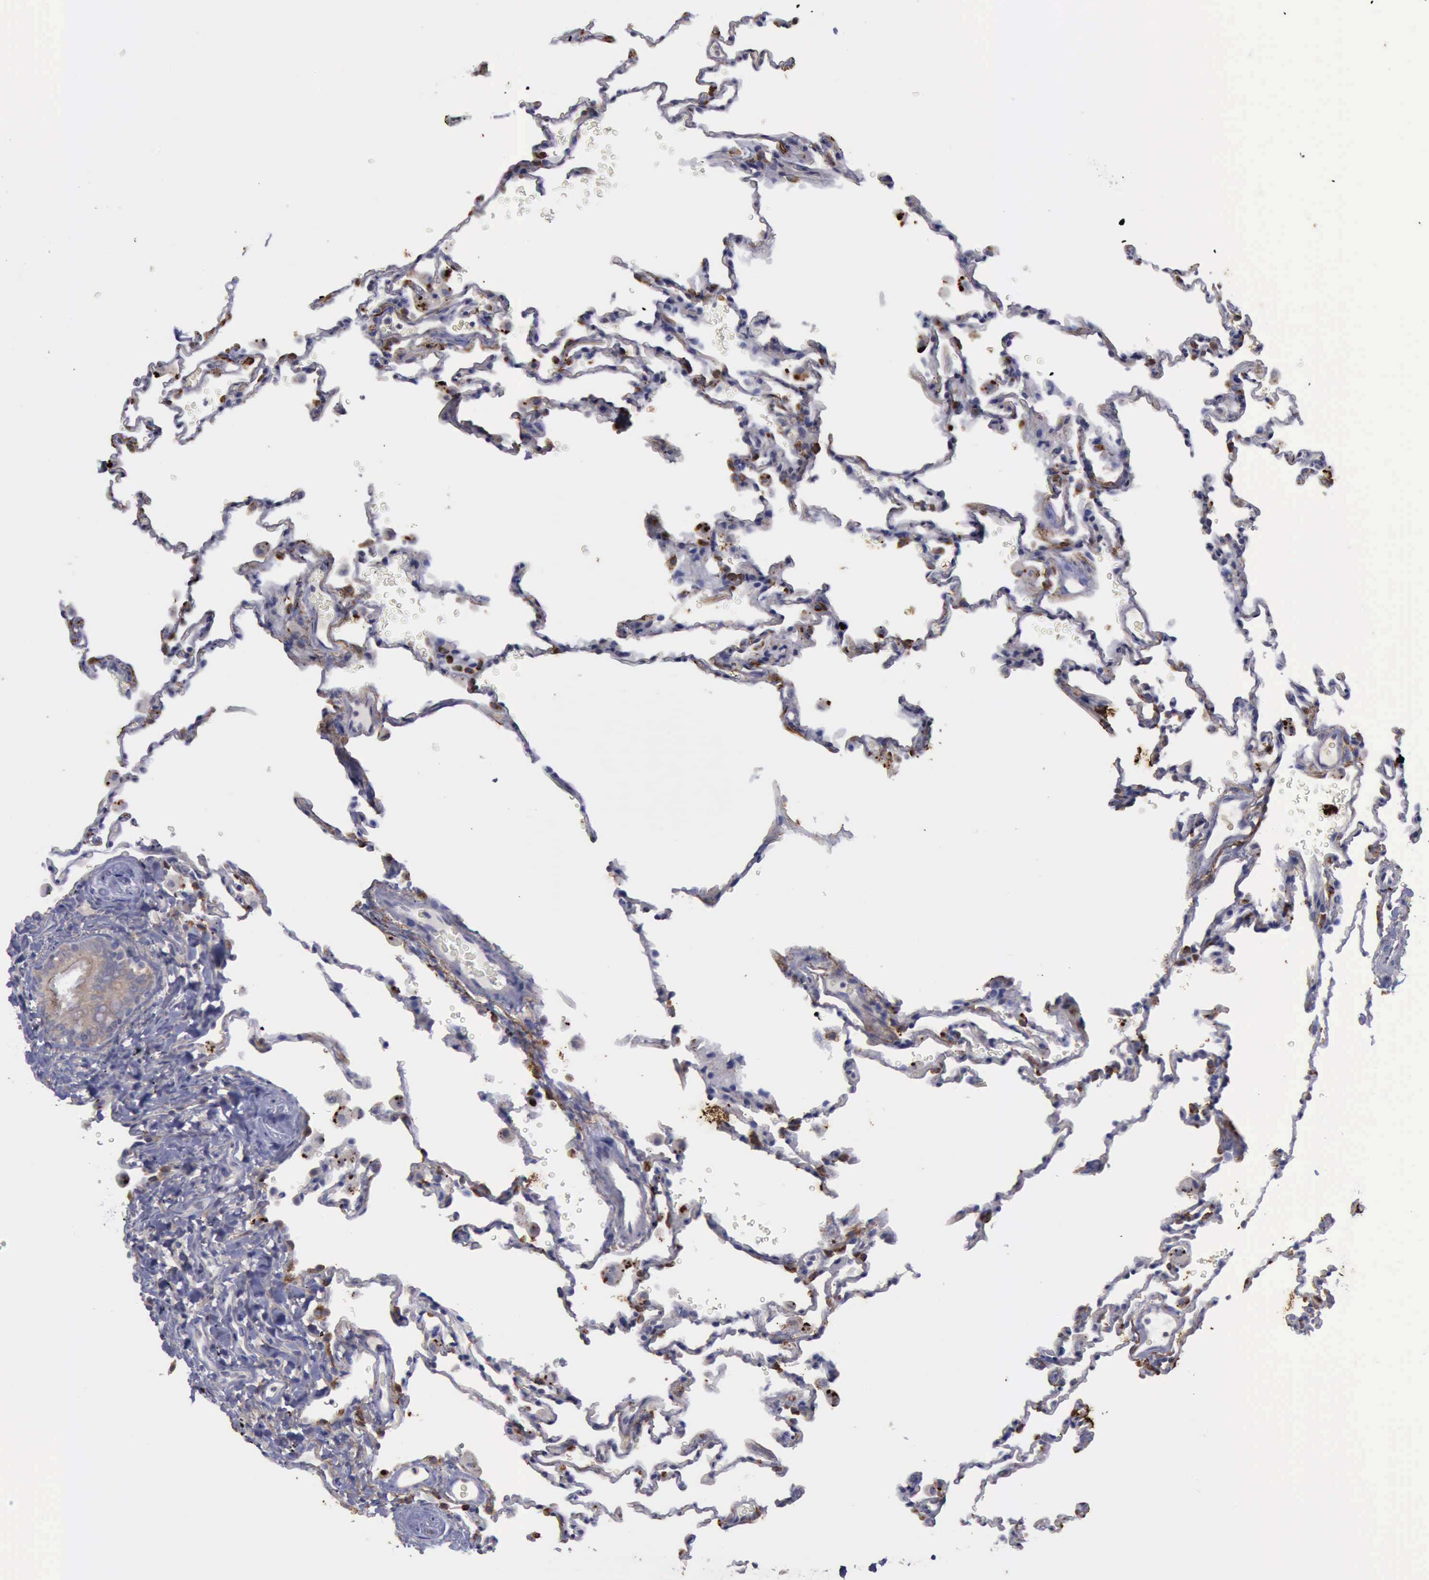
{"staining": {"intensity": "weak", "quantity": "25%-75%", "location": "cytoplasmic/membranous"}, "tissue": "lung", "cell_type": "Alveolar cells", "image_type": "normal", "snomed": [{"axis": "morphology", "description": "Normal tissue, NOS"}, {"axis": "topography", "description": "Lung"}], "caption": "Brown immunohistochemical staining in normal human lung demonstrates weak cytoplasmic/membranous expression in approximately 25%-75% of alveolar cells.", "gene": "PHKA1", "patient": {"sex": "male", "age": 59}}